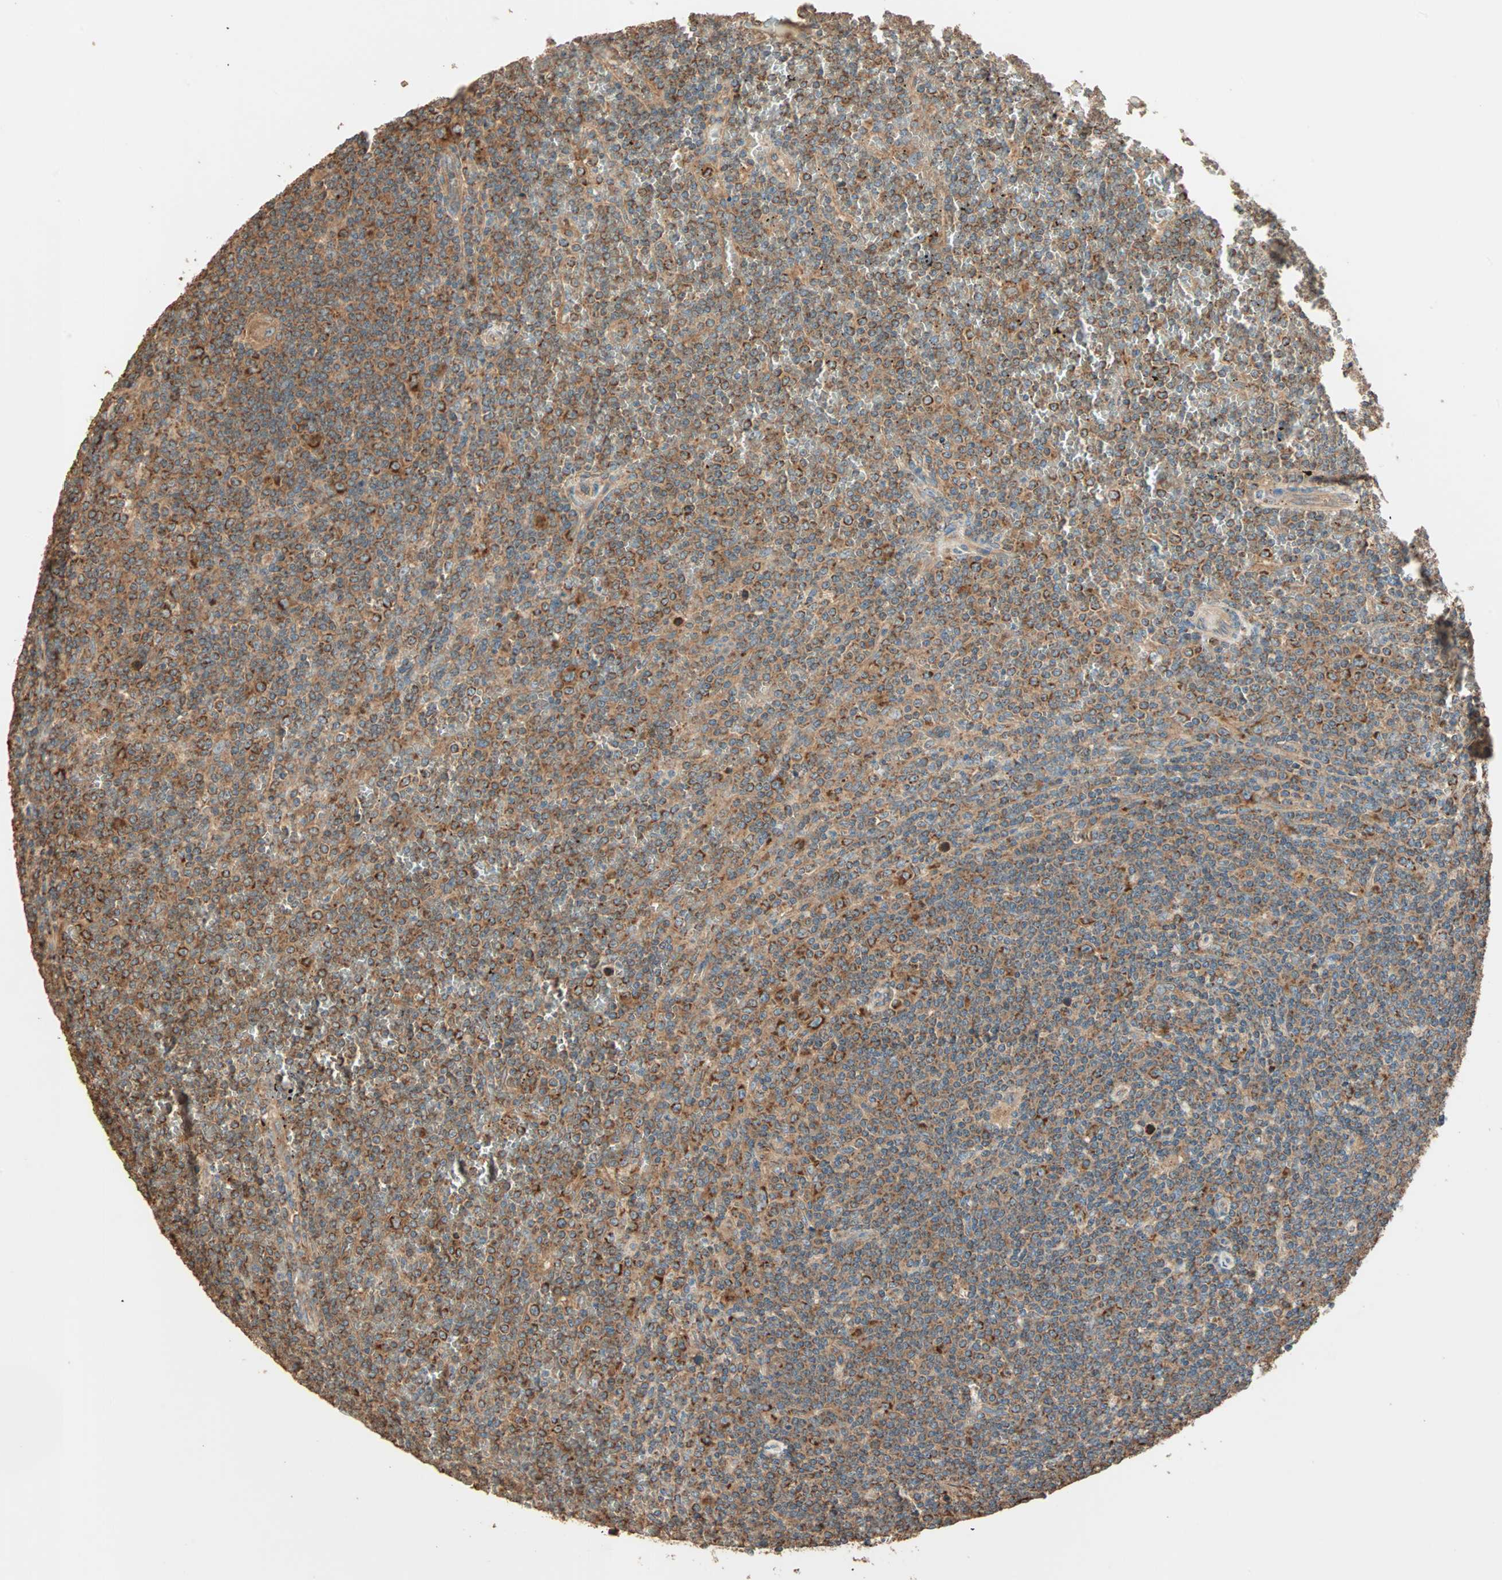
{"staining": {"intensity": "strong", "quantity": "25%-75%", "location": "cytoplasmic/membranous"}, "tissue": "lymphoma", "cell_type": "Tumor cells", "image_type": "cancer", "snomed": [{"axis": "morphology", "description": "Malignant lymphoma, non-Hodgkin's type, Low grade"}, {"axis": "topography", "description": "Spleen"}], "caption": "This micrograph demonstrates malignant lymphoma, non-Hodgkin's type (low-grade) stained with IHC to label a protein in brown. The cytoplasmic/membranous of tumor cells show strong positivity for the protein. Nuclei are counter-stained blue.", "gene": "EIF4G2", "patient": {"sex": "female", "age": 19}}